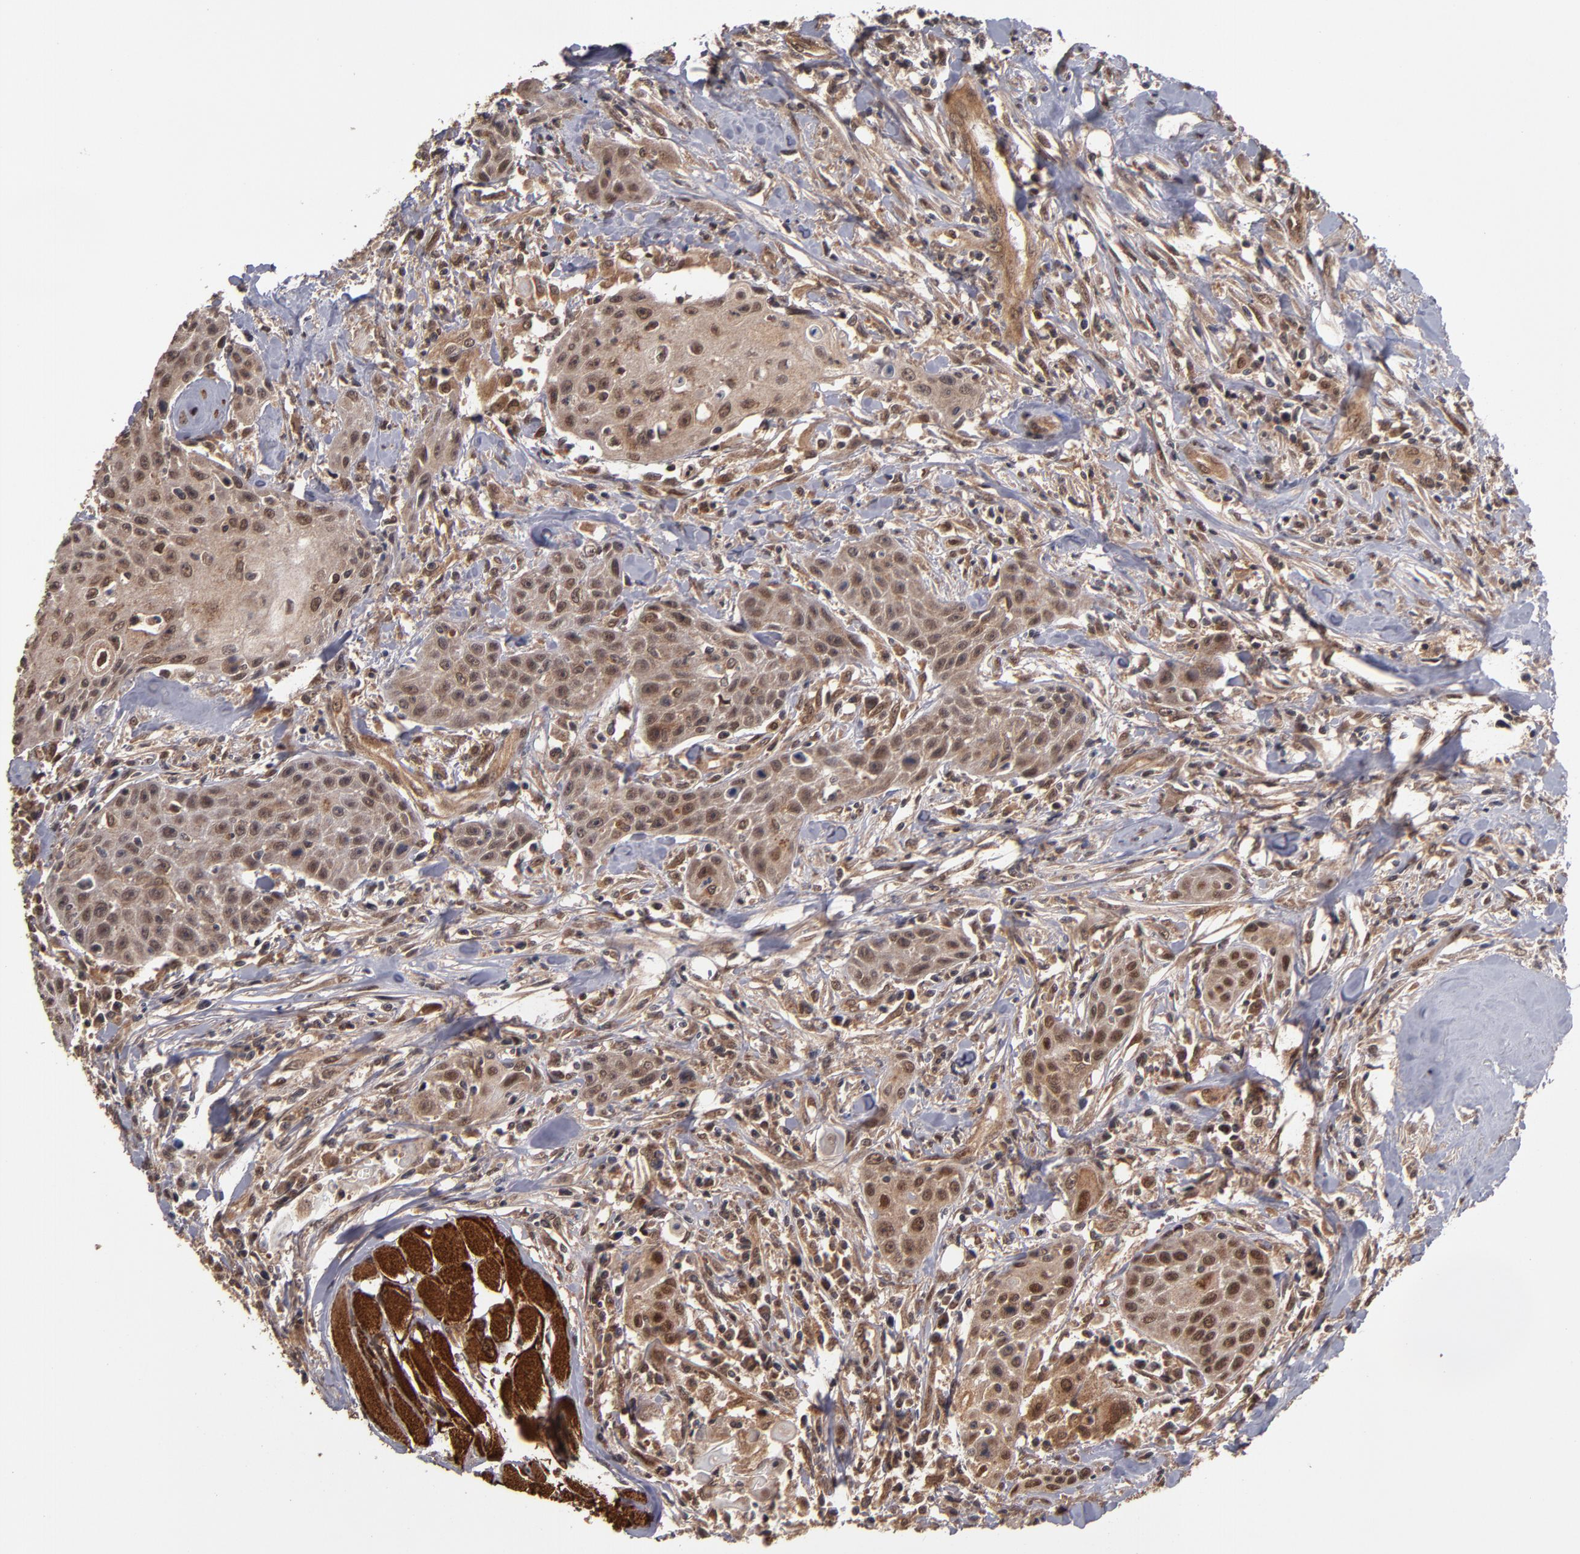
{"staining": {"intensity": "moderate", "quantity": ">75%", "location": "cytoplasmic/membranous,nuclear"}, "tissue": "head and neck cancer", "cell_type": "Tumor cells", "image_type": "cancer", "snomed": [{"axis": "morphology", "description": "Squamous cell carcinoma, NOS"}, {"axis": "topography", "description": "Oral tissue"}, {"axis": "topography", "description": "Head-Neck"}], "caption": "Immunohistochemistry (IHC) histopathology image of neoplastic tissue: human head and neck squamous cell carcinoma stained using immunohistochemistry exhibits medium levels of moderate protein expression localized specifically in the cytoplasmic/membranous and nuclear of tumor cells, appearing as a cytoplasmic/membranous and nuclear brown color.", "gene": "CUL5", "patient": {"sex": "female", "age": 82}}